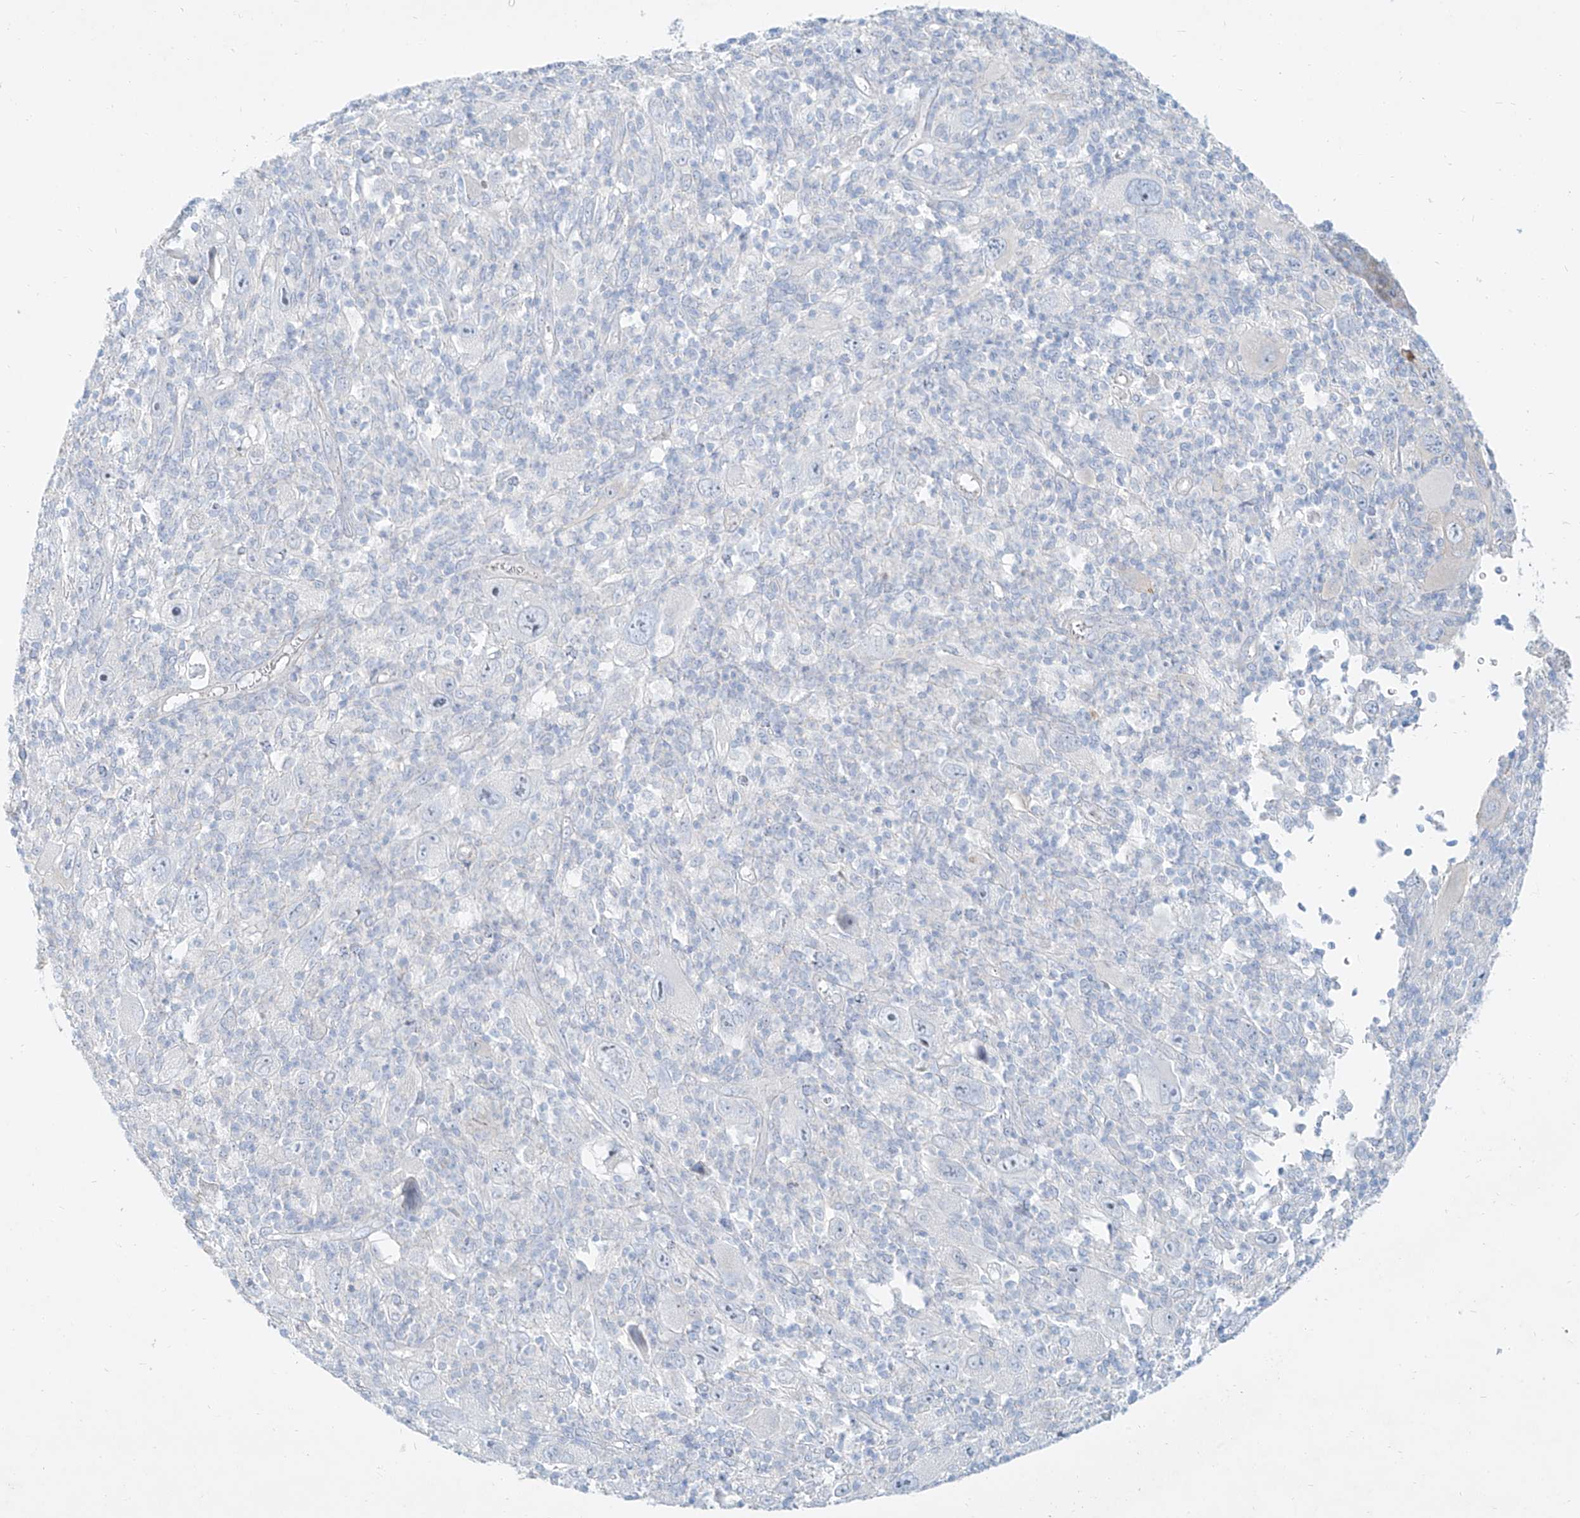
{"staining": {"intensity": "negative", "quantity": "none", "location": "none"}, "tissue": "melanoma", "cell_type": "Tumor cells", "image_type": "cancer", "snomed": [{"axis": "morphology", "description": "Malignant melanoma, Metastatic site"}, {"axis": "topography", "description": "Skin"}], "caption": "Tumor cells are negative for protein expression in human melanoma. The staining was performed using DAB to visualize the protein expression in brown, while the nuclei were stained in blue with hematoxylin (Magnification: 20x).", "gene": "AJM1", "patient": {"sex": "female", "age": 56}}